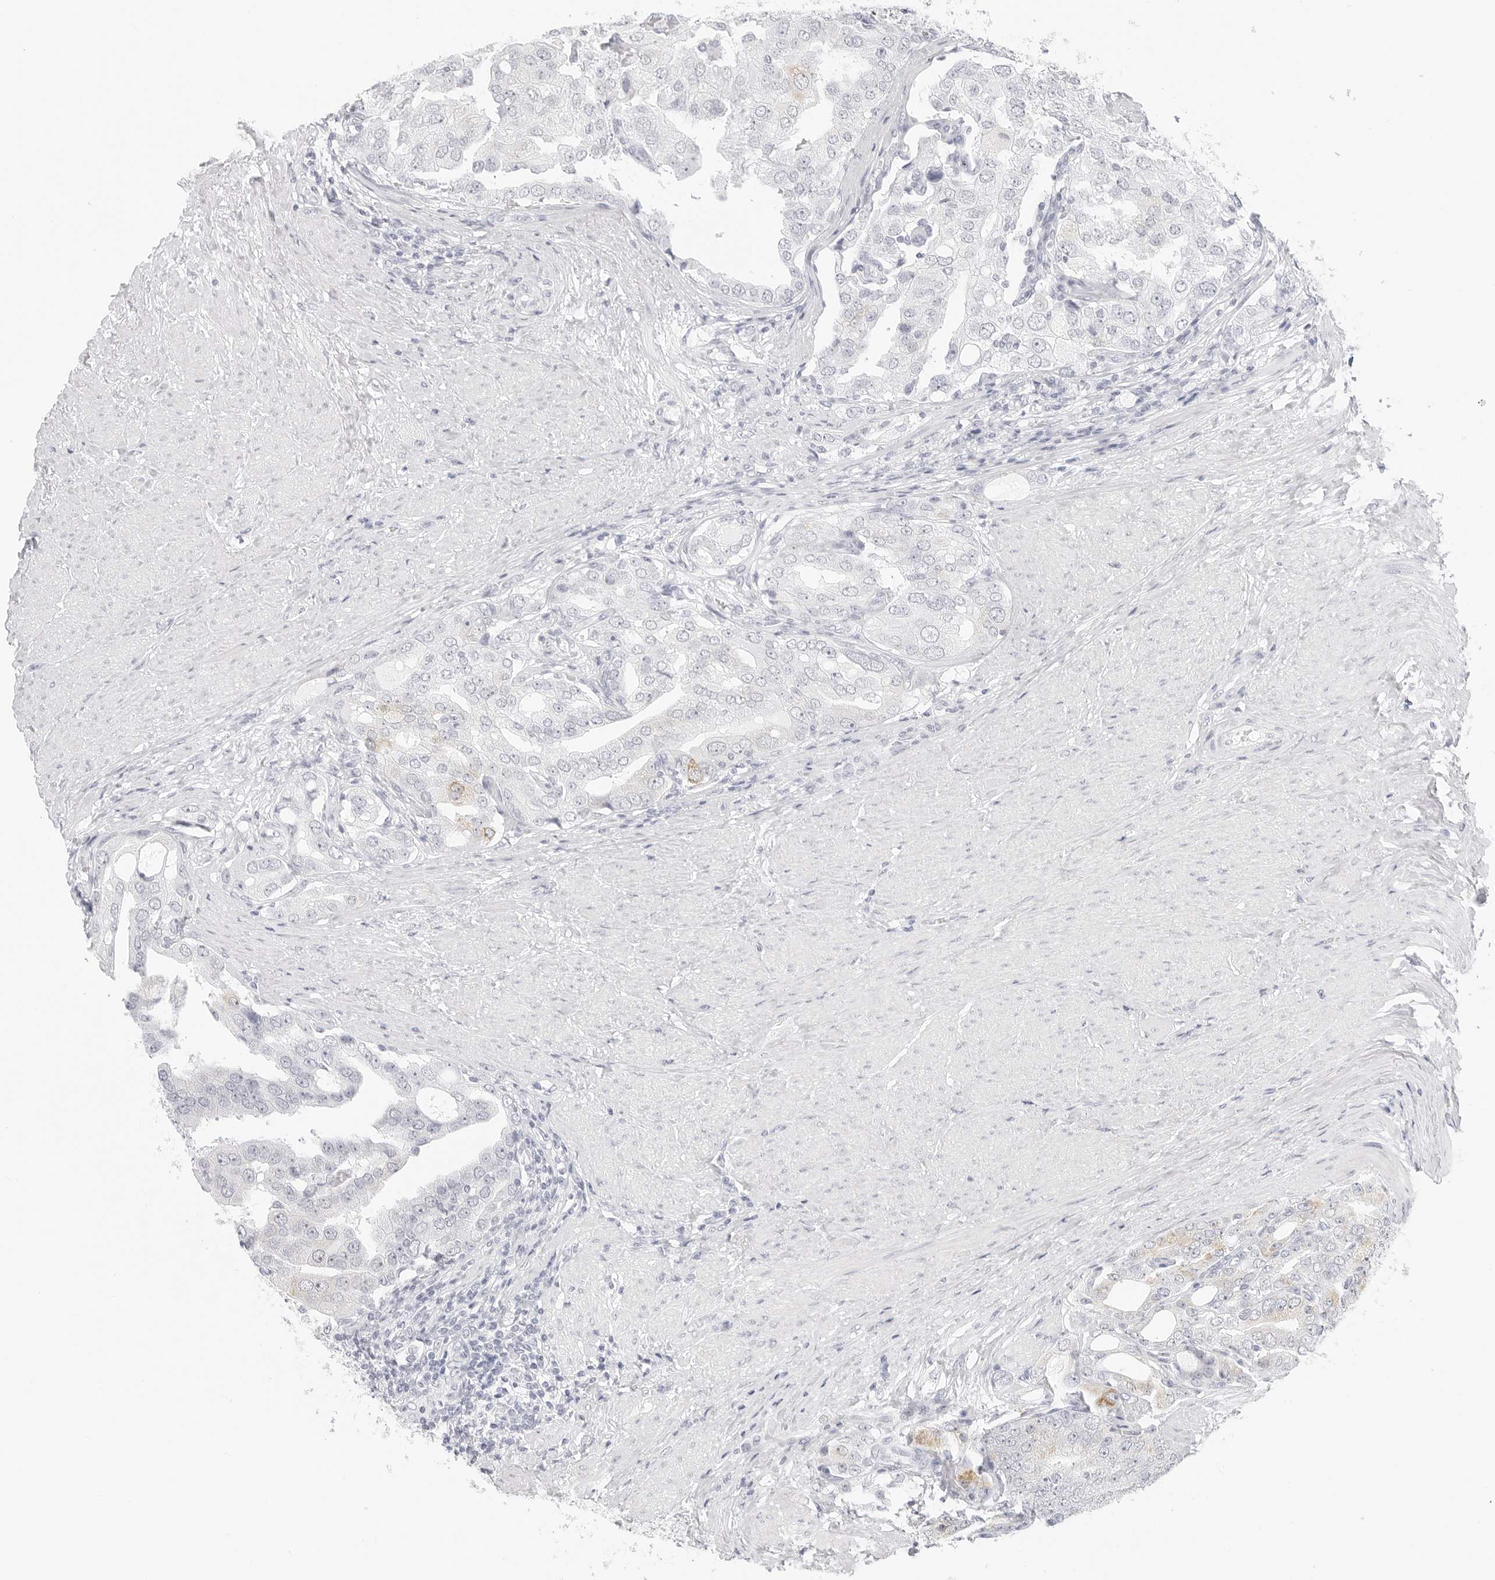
{"staining": {"intensity": "negative", "quantity": "none", "location": "none"}, "tissue": "prostate cancer", "cell_type": "Tumor cells", "image_type": "cancer", "snomed": [{"axis": "morphology", "description": "Adenocarcinoma, High grade"}, {"axis": "topography", "description": "Prostate"}], "caption": "Immunohistochemical staining of prostate high-grade adenocarcinoma shows no significant expression in tumor cells.", "gene": "HMGCS2", "patient": {"sex": "male", "age": 50}}